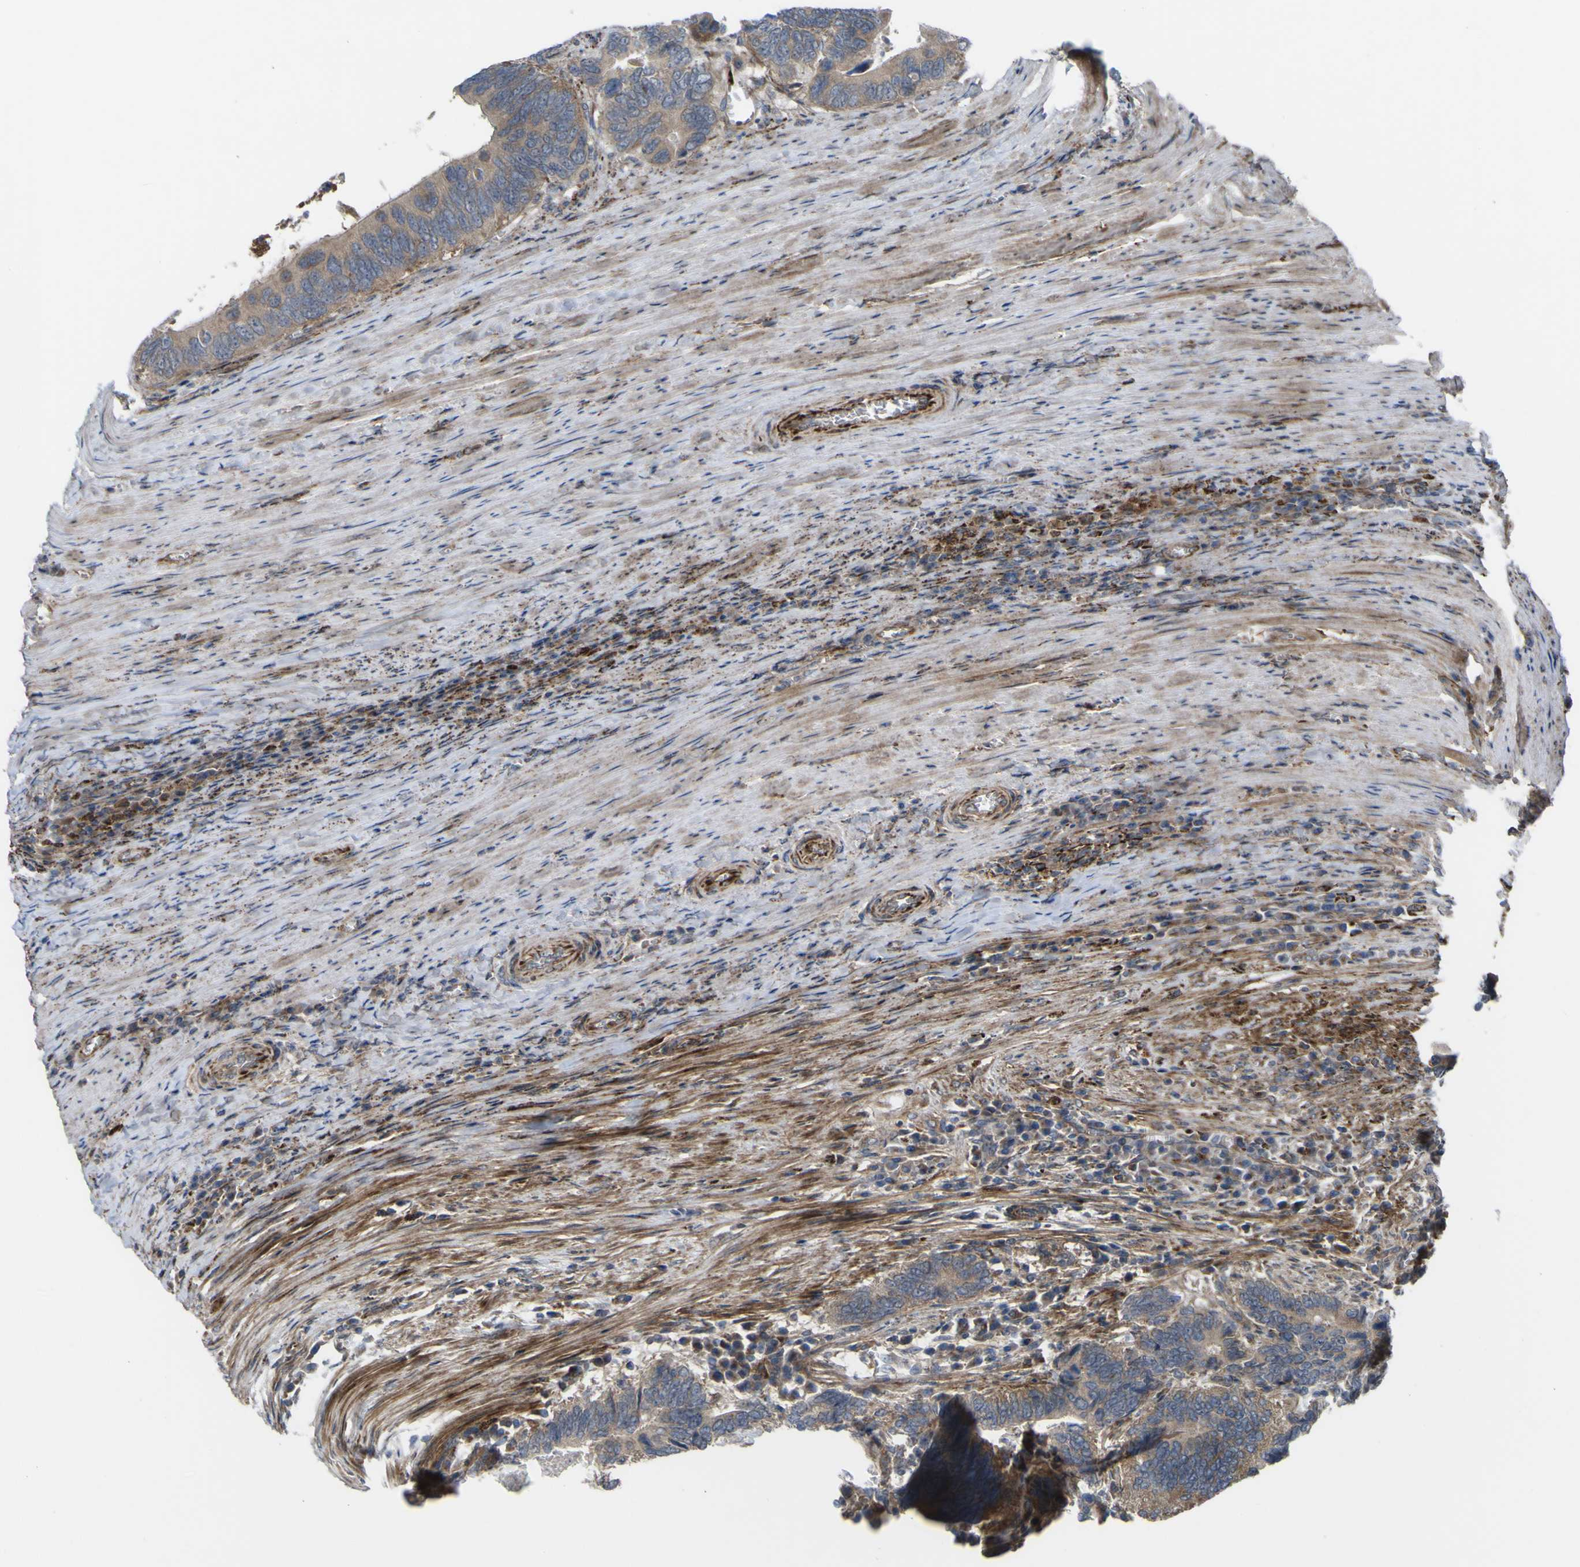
{"staining": {"intensity": "weak", "quantity": ">75%", "location": "cytoplasmic/membranous"}, "tissue": "colorectal cancer", "cell_type": "Tumor cells", "image_type": "cancer", "snomed": [{"axis": "morphology", "description": "Adenocarcinoma, NOS"}, {"axis": "topography", "description": "Colon"}], "caption": "About >75% of tumor cells in adenocarcinoma (colorectal) demonstrate weak cytoplasmic/membranous protein staining as visualized by brown immunohistochemical staining.", "gene": "GPLD1", "patient": {"sex": "male", "age": 72}}